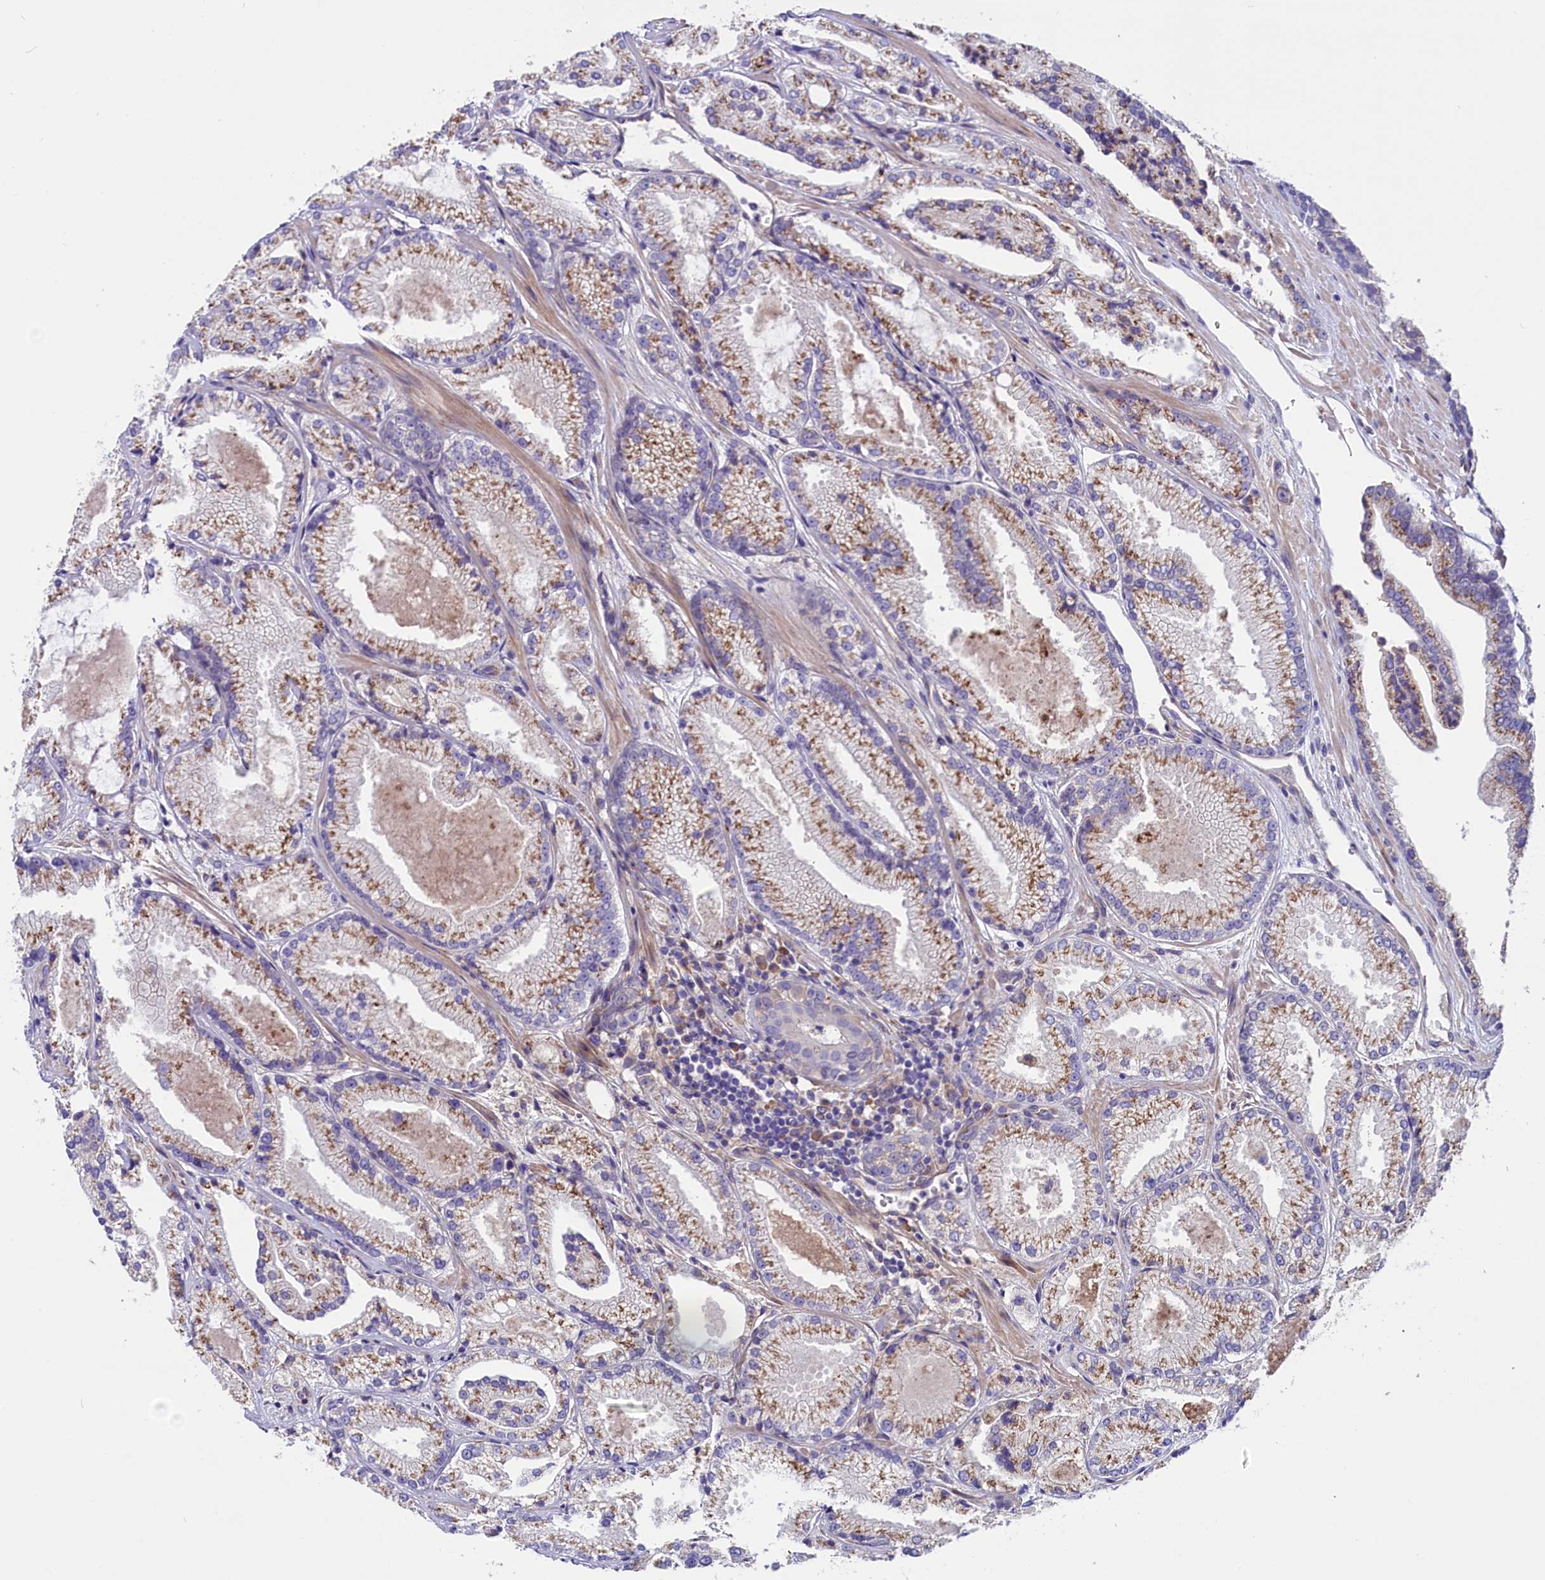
{"staining": {"intensity": "weak", "quantity": ">75%", "location": "cytoplasmic/membranous"}, "tissue": "prostate cancer", "cell_type": "Tumor cells", "image_type": "cancer", "snomed": [{"axis": "morphology", "description": "Adenocarcinoma, High grade"}, {"axis": "topography", "description": "Prostate"}], "caption": "A high-resolution histopathology image shows immunohistochemistry staining of prostate adenocarcinoma (high-grade), which reveals weak cytoplasmic/membranous staining in approximately >75% of tumor cells. (brown staining indicates protein expression, while blue staining denotes nuclei).", "gene": "GPR108", "patient": {"sex": "male", "age": 73}}